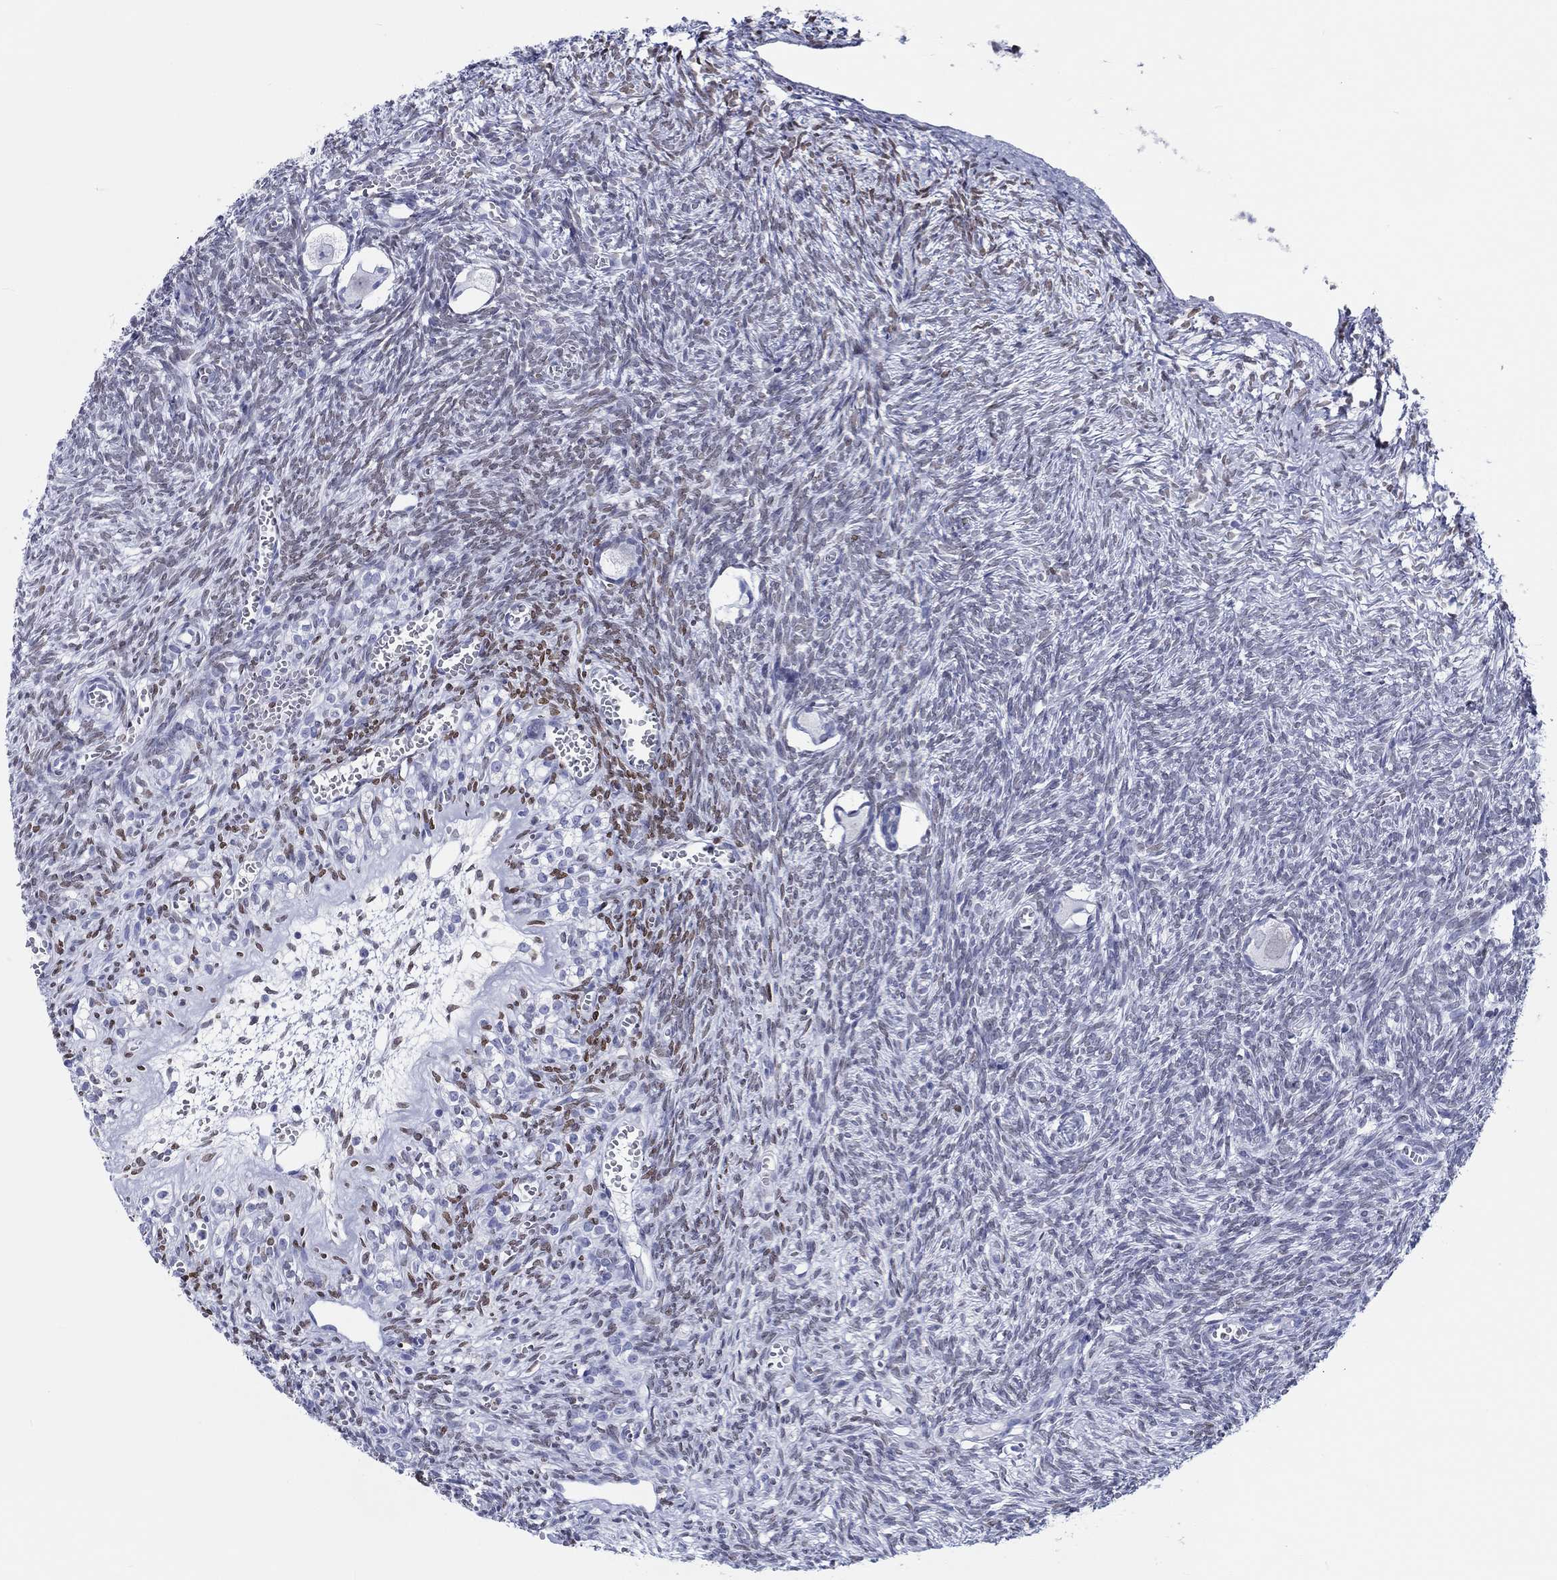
{"staining": {"intensity": "negative", "quantity": "none", "location": "none"}, "tissue": "ovary", "cell_type": "Follicle cells", "image_type": "normal", "snomed": [{"axis": "morphology", "description": "Normal tissue, NOS"}, {"axis": "topography", "description": "Ovary"}], "caption": "A high-resolution micrograph shows IHC staining of benign ovary, which demonstrates no significant positivity in follicle cells.", "gene": "H1", "patient": {"sex": "female", "age": 43}}